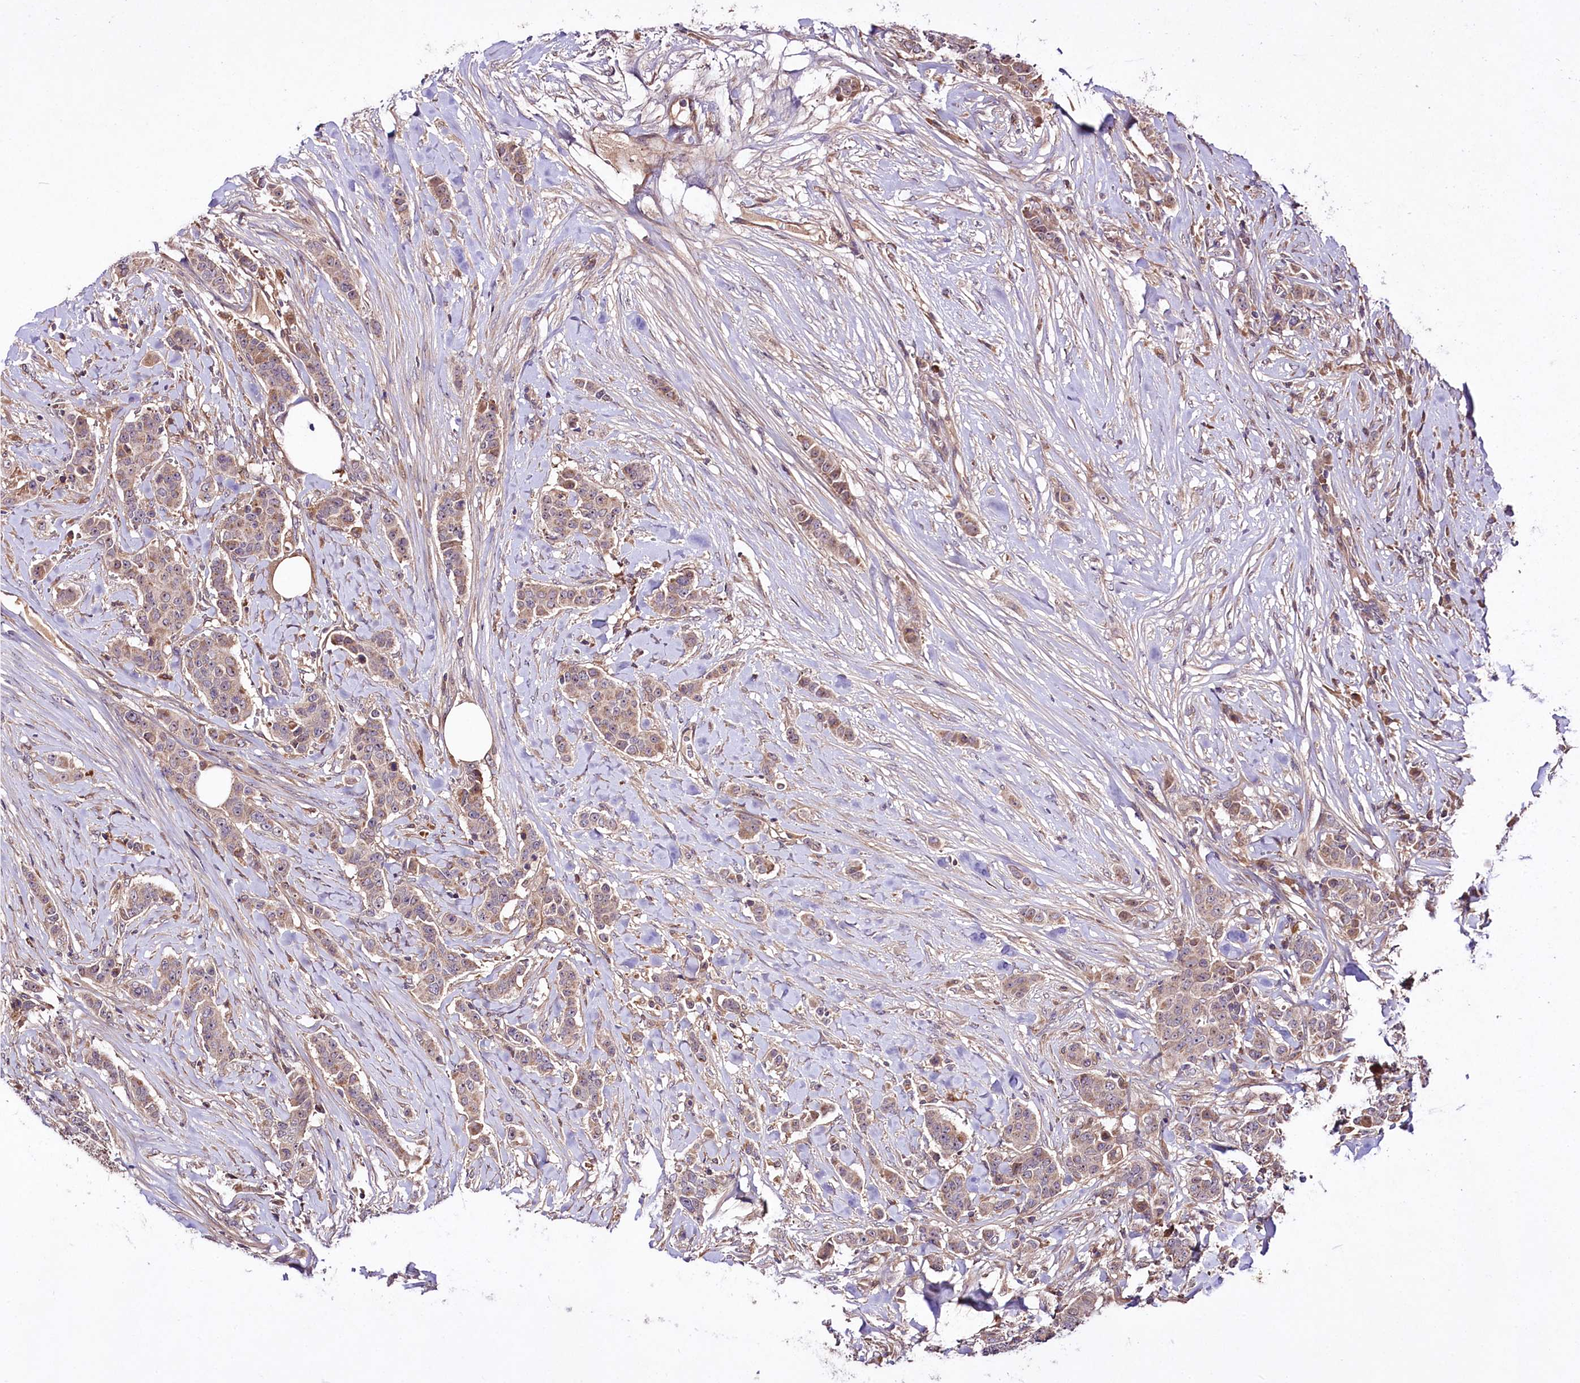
{"staining": {"intensity": "moderate", "quantity": ">75%", "location": "cytoplasmic/membranous"}, "tissue": "breast cancer", "cell_type": "Tumor cells", "image_type": "cancer", "snomed": [{"axis": "morphology", "description": "Duct carcinoma"}, {"axis": "topography", "description": "Breast"}], "caption": "Immunohistochemistry of human breast cancer (infiltrating ductal carcinoma) shows medium levels of moderate cytoplasmic/membranous staining in approximately >75% of tumor cells.", "gene": "TNPO3", "patient": {"sex": "female", "age": 40}}